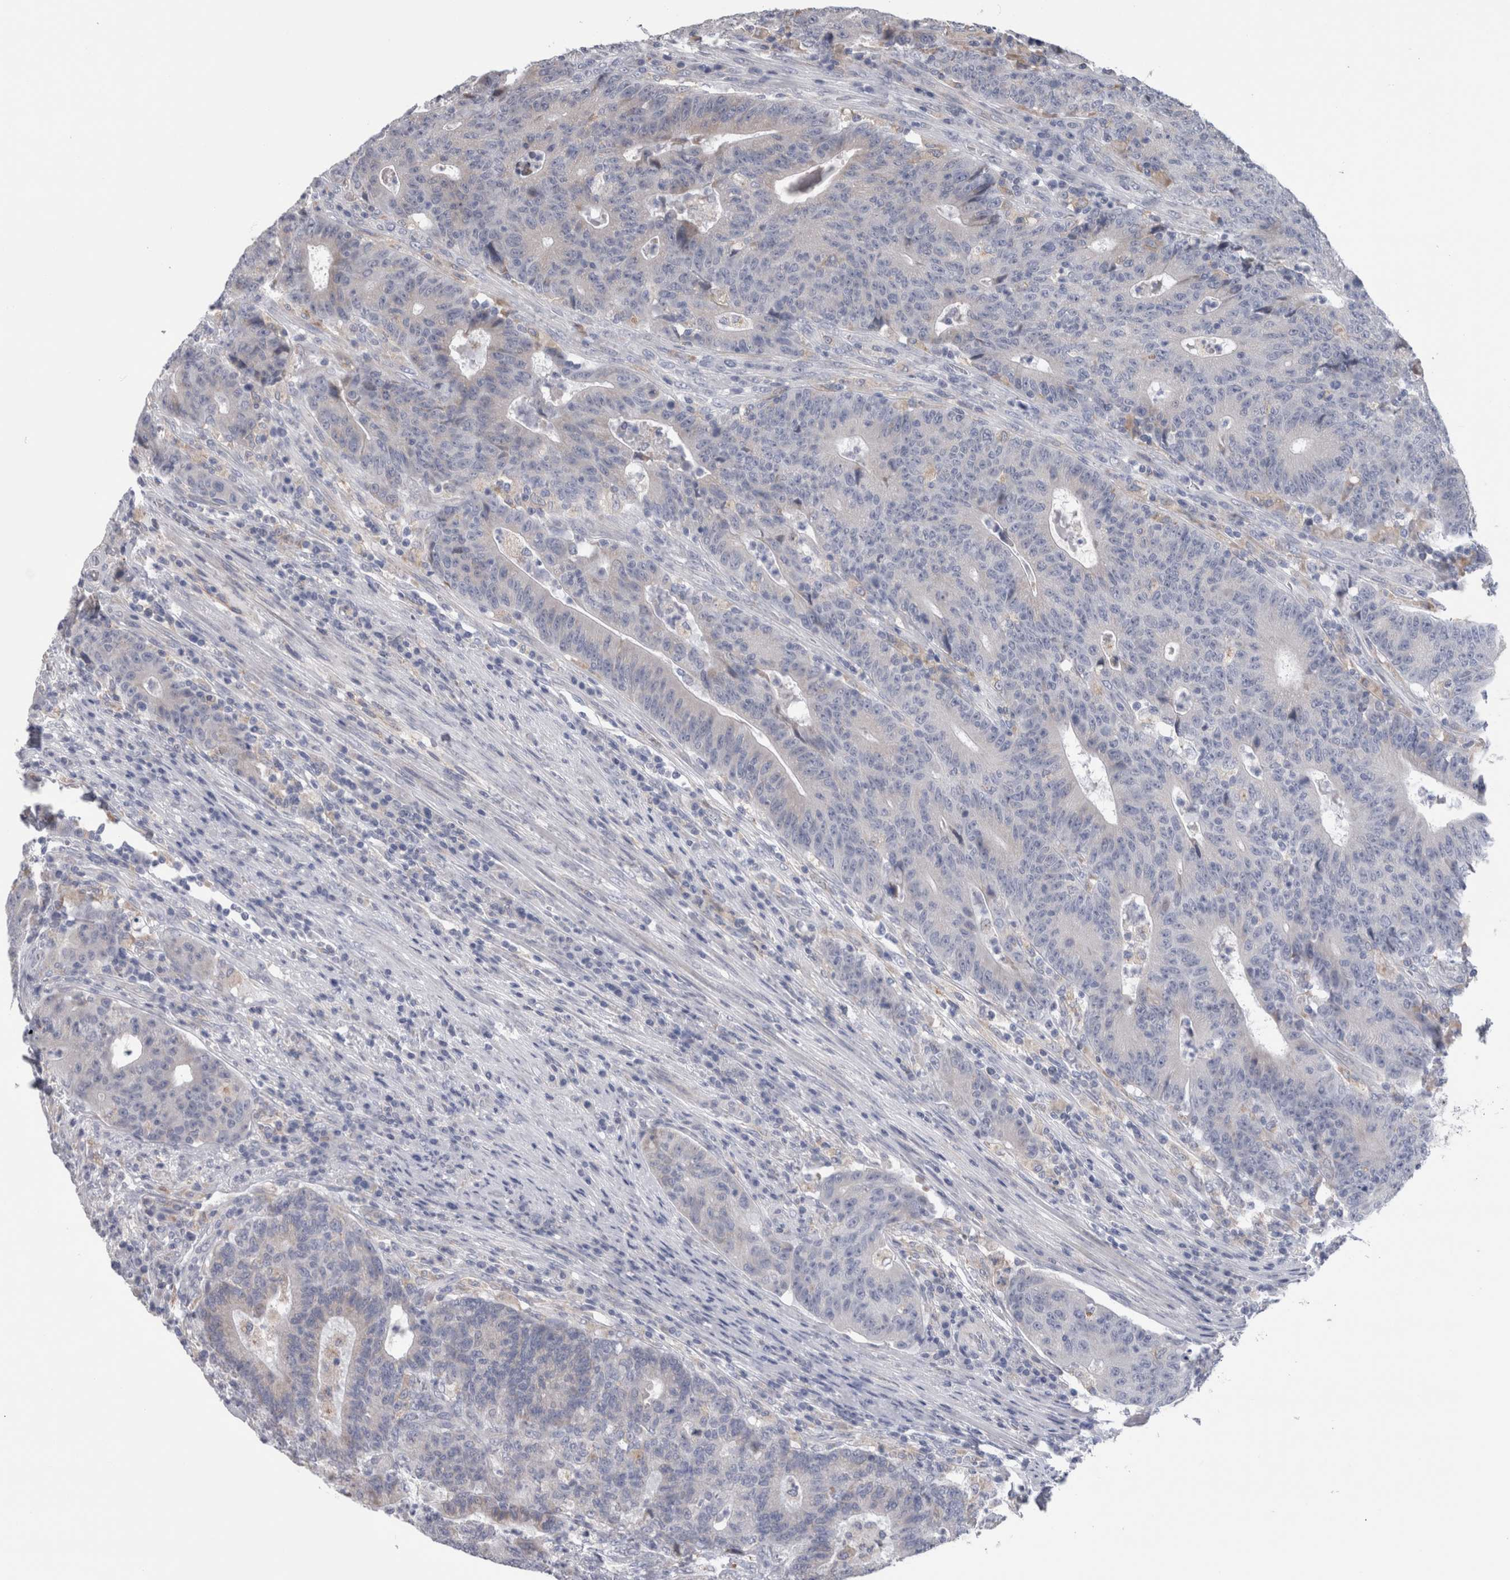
{"staining": {"intensity": "negative", "quantity": "none", "location": "none"}, "tissue": "colorectal cancer", "cell_type": "Tumor cells", "image_type": "cancer", "snomed": [{"axis": "morphology", "description": "Normal tissue, NOS"}, {"axis": "morphology", "description": "Adenocarcinoma, NOS"}, {"axis": "topography", "description": "Colon"}], "caption": "The histopathology image exhibits no significant staining in tumor cells of adenocarcinoma (colorectal).", "gene": "GDAP1", "patient": {"sex": "female", "age": 75}}